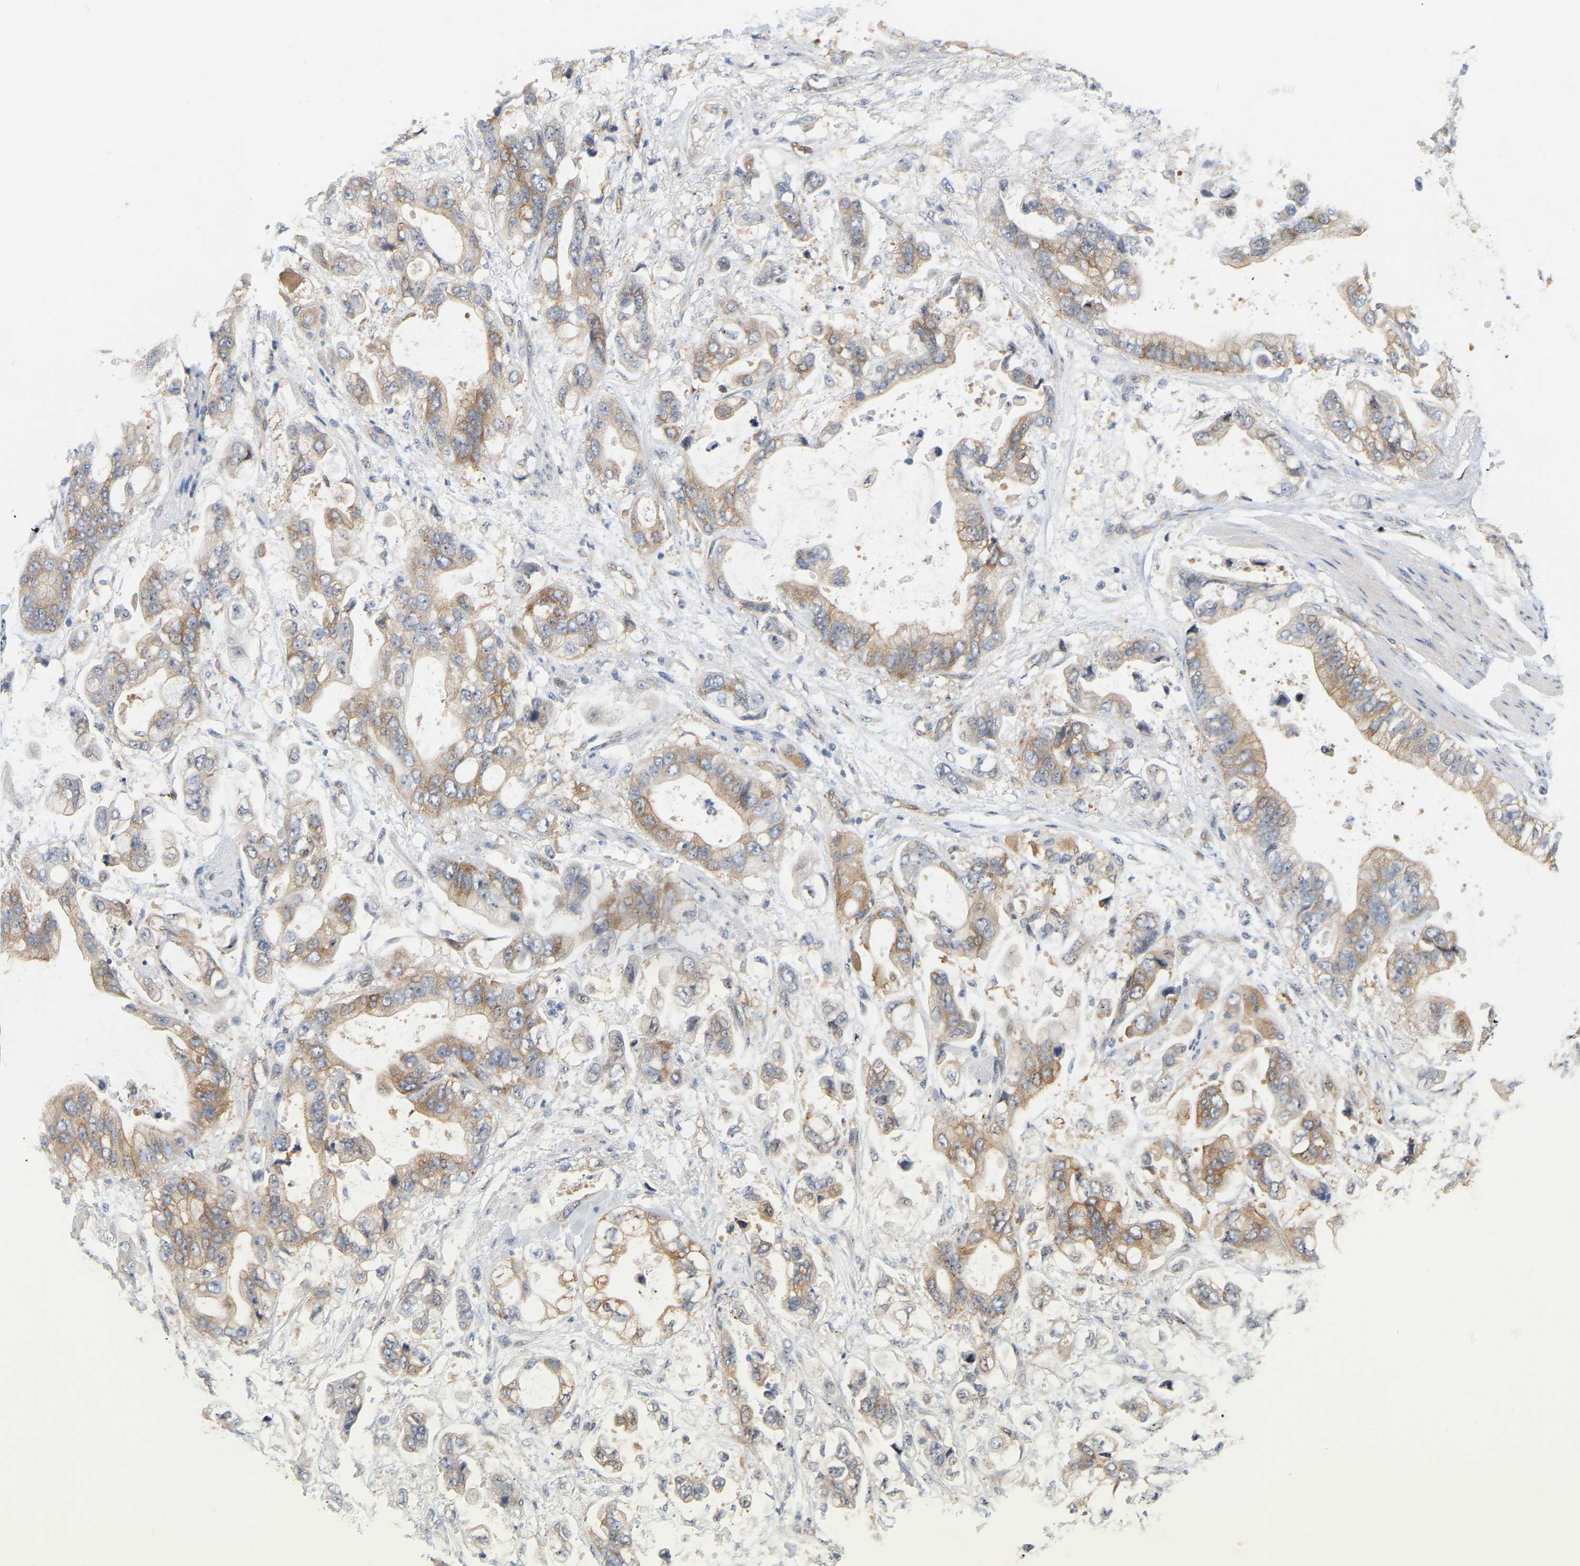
{"staining": {"intensity": "moderate", "quantity": ">75%", "location": "cytoplasmic/membranous"}, "tissue": "stomach cancer", "cell_type": "Tumor cells", "image_type": "cancer", "snomed": [{"axis": "morphology", "description": "Normal tissue, NOS"}, {"axis": "morphology", "description": "Adenocarcinoma, NOS"}, {"axis": "topography", "description": "Stomach"}], "caption": "High-magnification brightfield microscopy of adenocarcinoma (stomach) stained with DAB (3,3'-diaminobenzidine) (brown) and counterstained with hematoxylin (blue). tumor cells exhibit moderate cytoplasmic/membranous staining is present in approximately>75% of cells.", "gene": "RAPH1", "patient": {"sex": "male", "age": 62}}